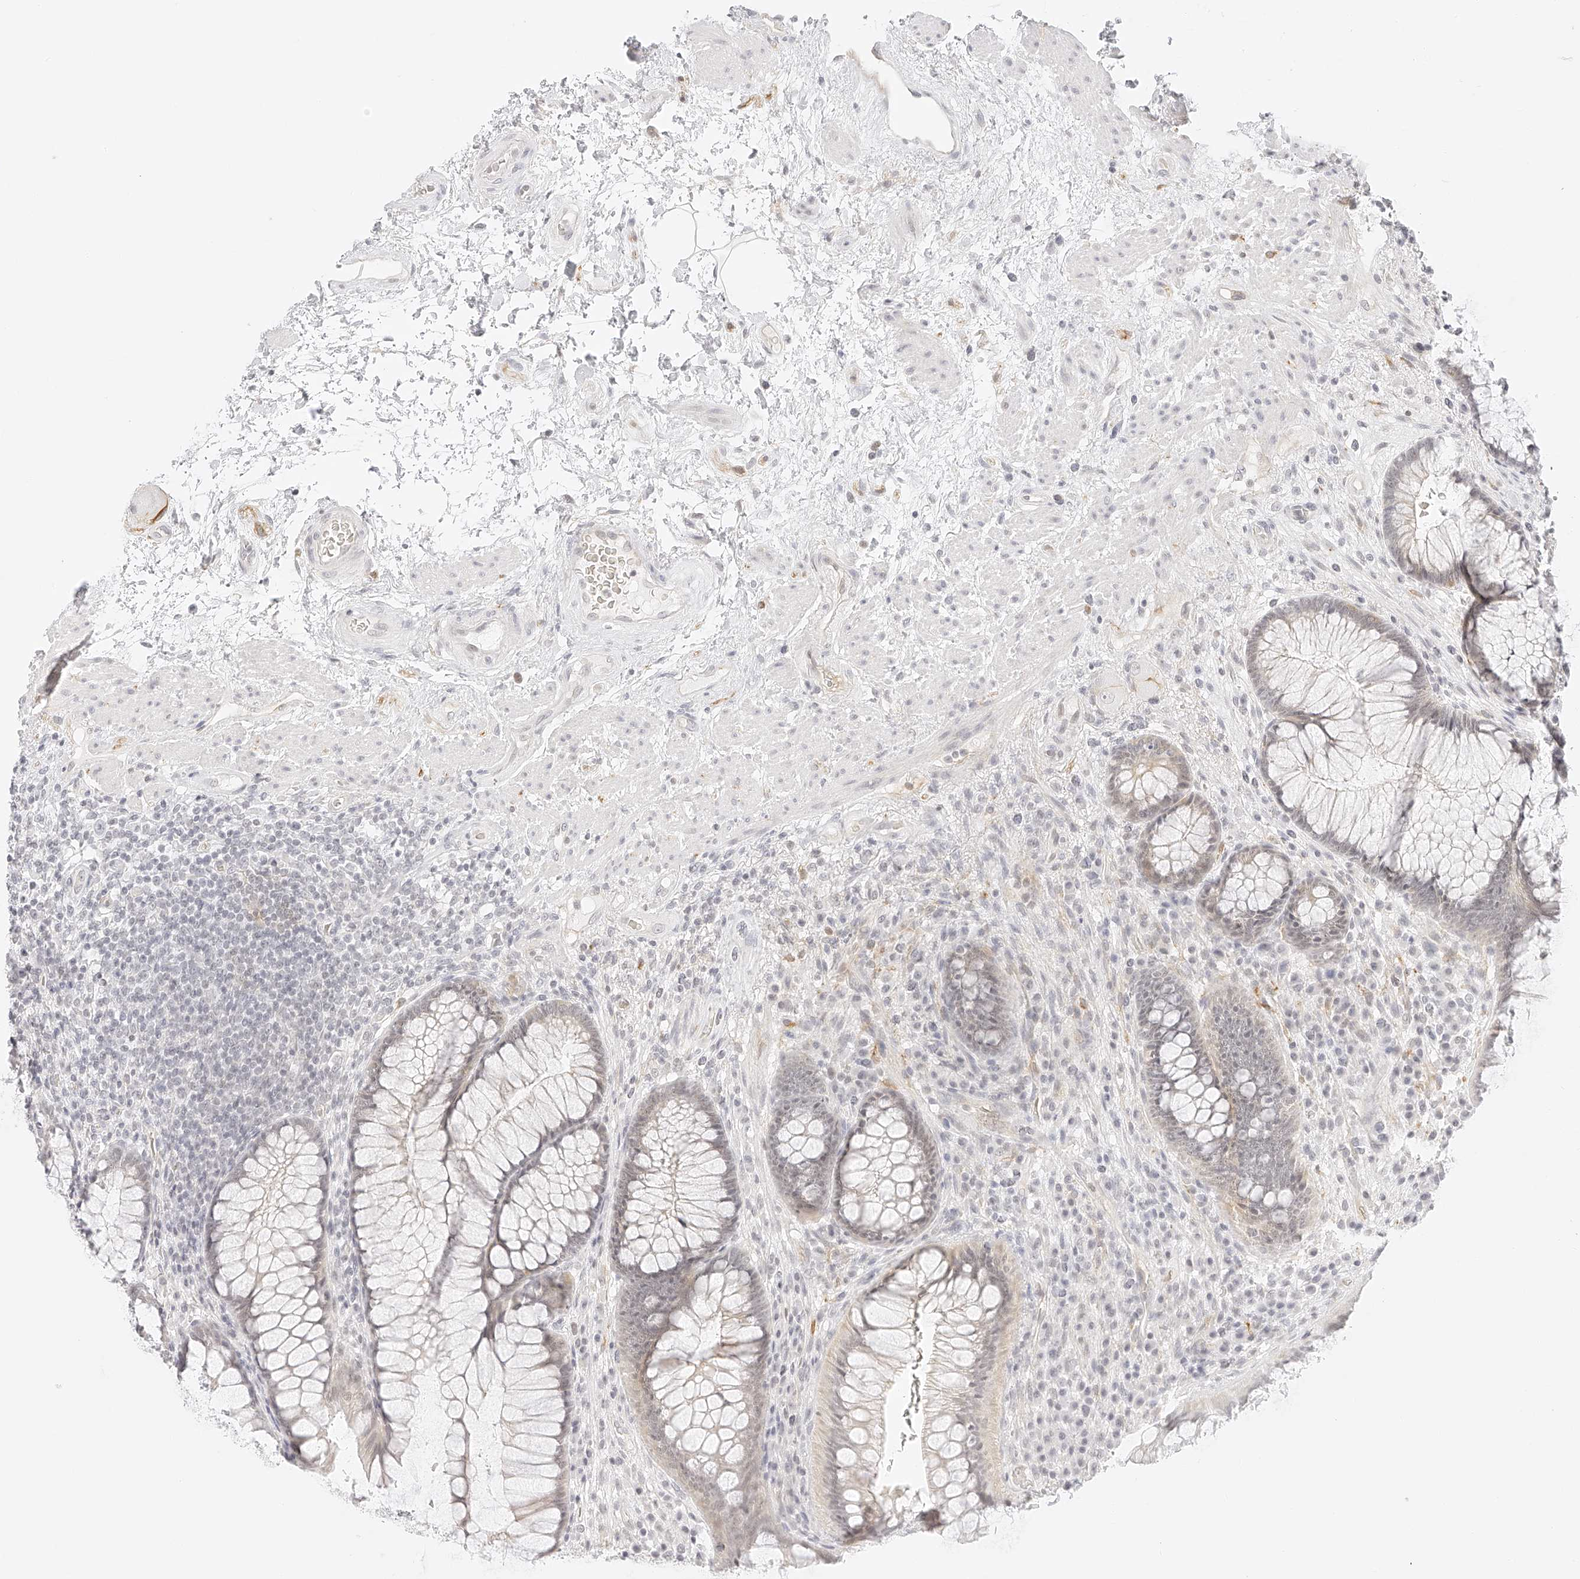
{"staining": {"intensity": "negative", "quantity": "none", "location": "none"}, "tissue": "rectum", "cell_type": "Glandular cells", "image_type": "normal", "snomed": [{"axis": "morphology", "description": "Normal tissue, NOS"}, {"axis": "topography", "description": "Rectum"}], "caption": "High power microscopy histopathology image of an immunohistochemistry image of benign rectum, revealing no significant expression in glandular cells.", "gene": "ZFP69", "patient": {"sex": "male", "age": 51}}